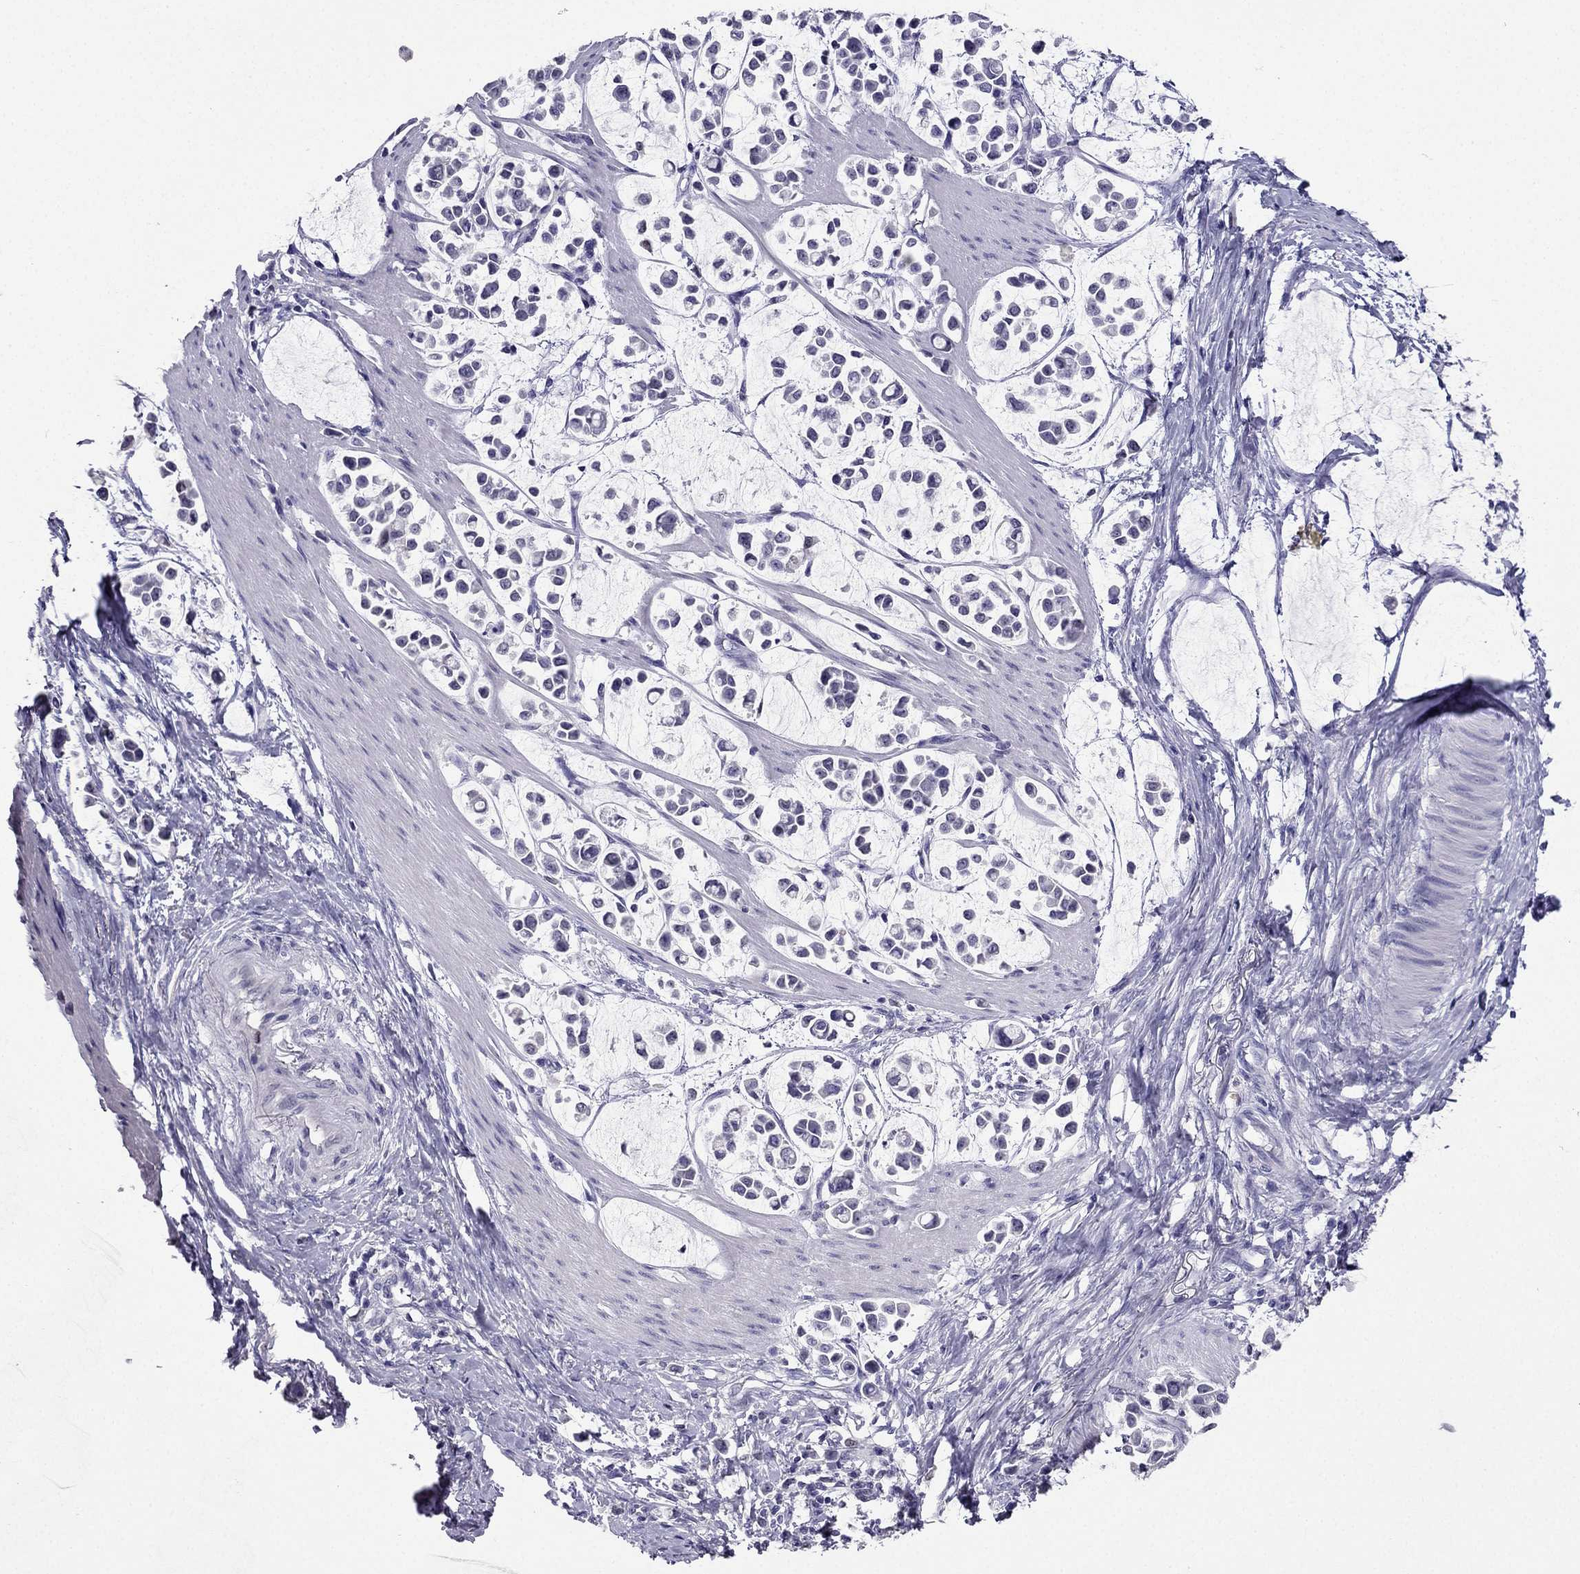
{"staining": {"intensity": "negative", "quantity": "none", "location": "none"}, "tissue": "stomach cancer", "cell_type": "Tumor cells", "image_type": "cancer", "snomed": [{"axis": "morphology", "description": "Adenocarcinoma, NOS"}, {"axis": "topography", "description": "Stomach"}], "caption": "The micrograph reveals no significant expression in tumor cells of stomach cancer (adenocarcinoma). (DAB (3,3'-diaminobenzidine) immunohistochemistry (IHC) with hematoxylin counter stain).", "gene": "ARID3A", "patient": {"sex": "male", "age": 82}}